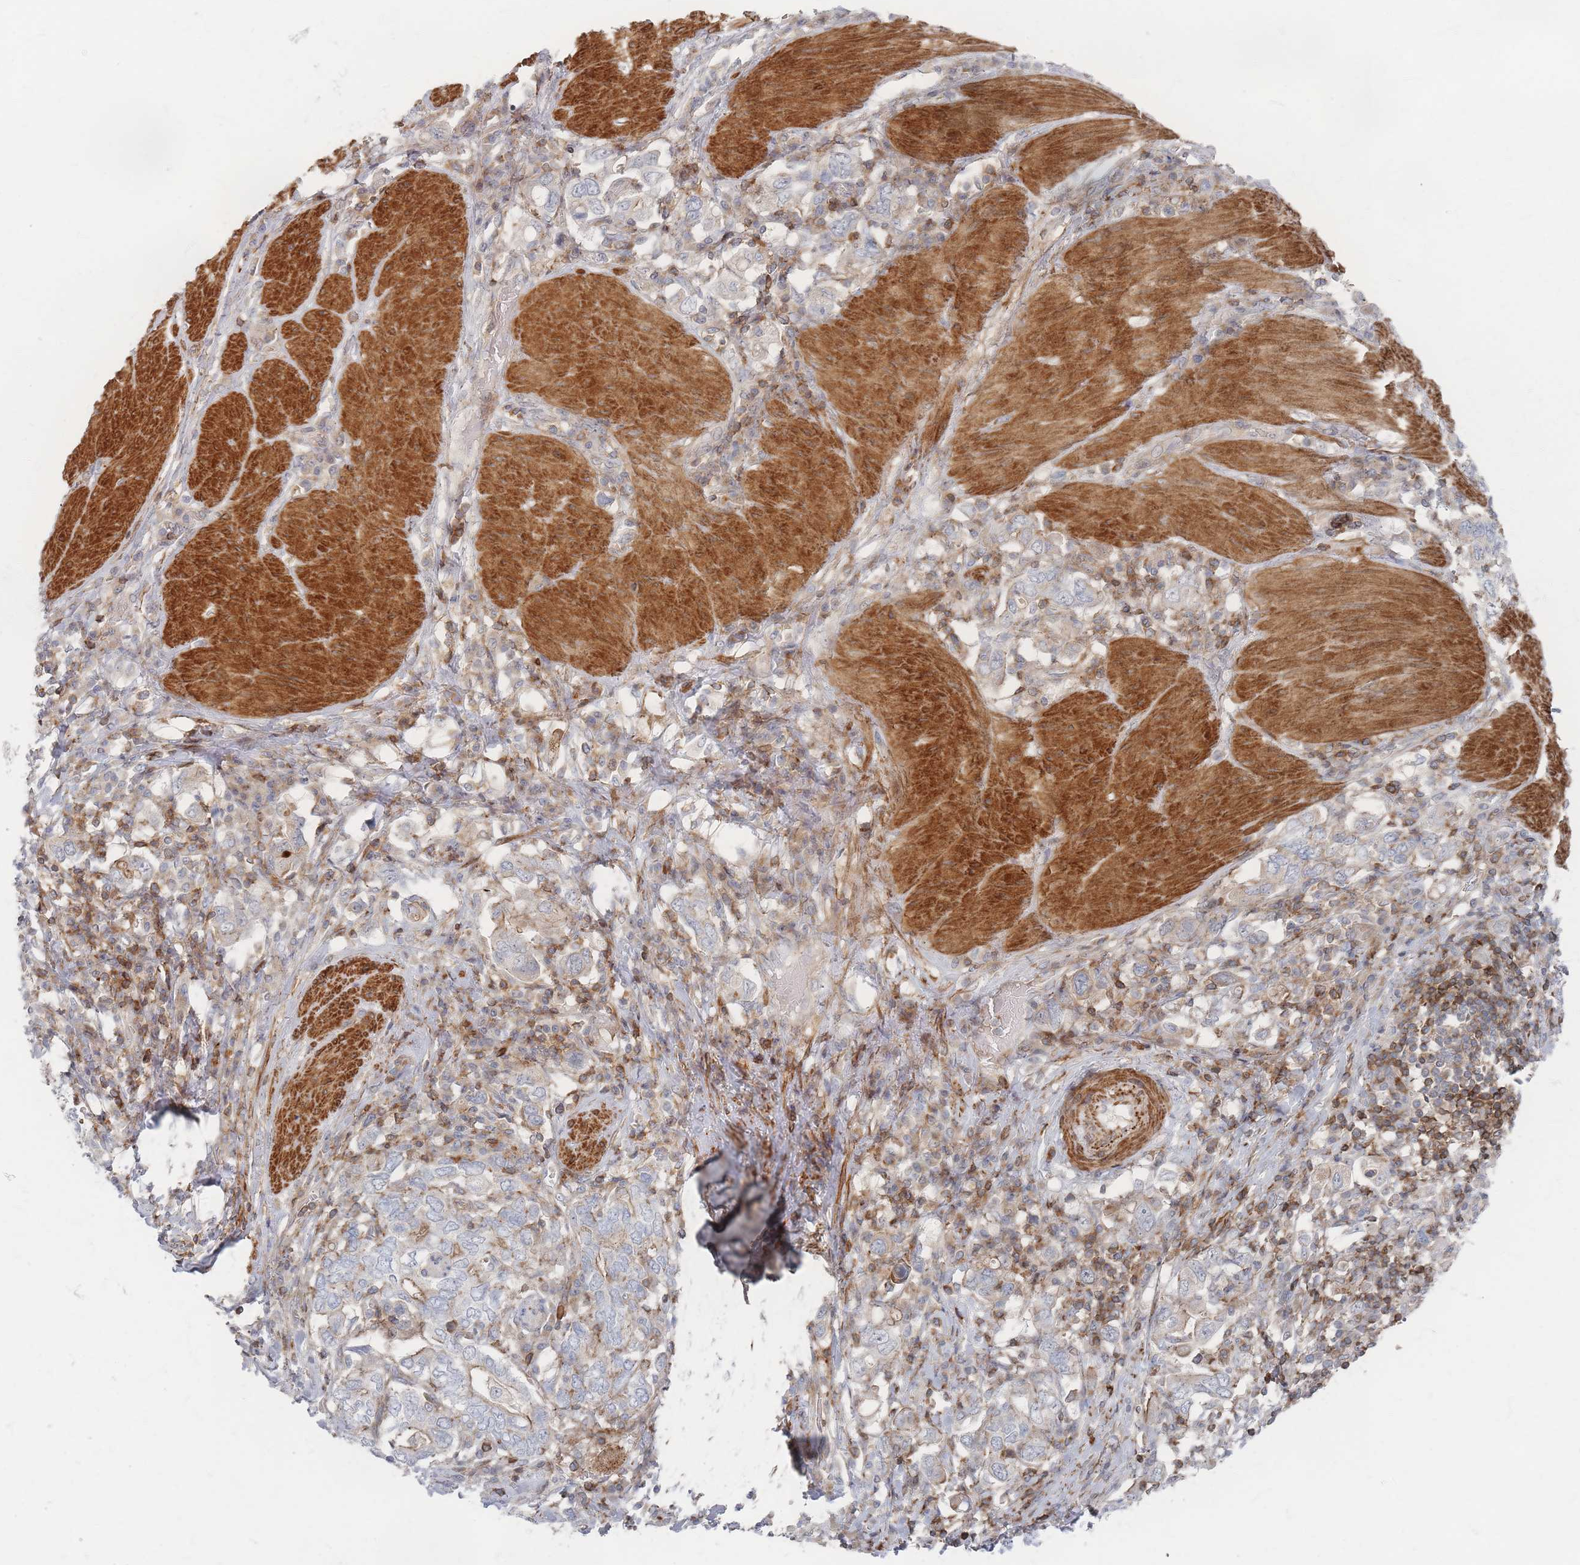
{"staining": {"intensity": "weak", "quantity": "<25%", "location": "cytoplasmic/membranous"}, "tissue": "stomach cancer", "cell_type": "Tumor cells", "image_type": "cancer", "snomed": [{"axis": "morphology", "description": "Adenocarcinoma, NOS"}, {"axis": "topography", "description": "Stomach, upper"}, {"axis": "topography", "description": "Stomach"}], "caption": "Micrograph shows no significant protein staining in tumor cells of stomach cancer.", "gene": "ZNF852", "patient": {"sex": "male", "age": 62}}